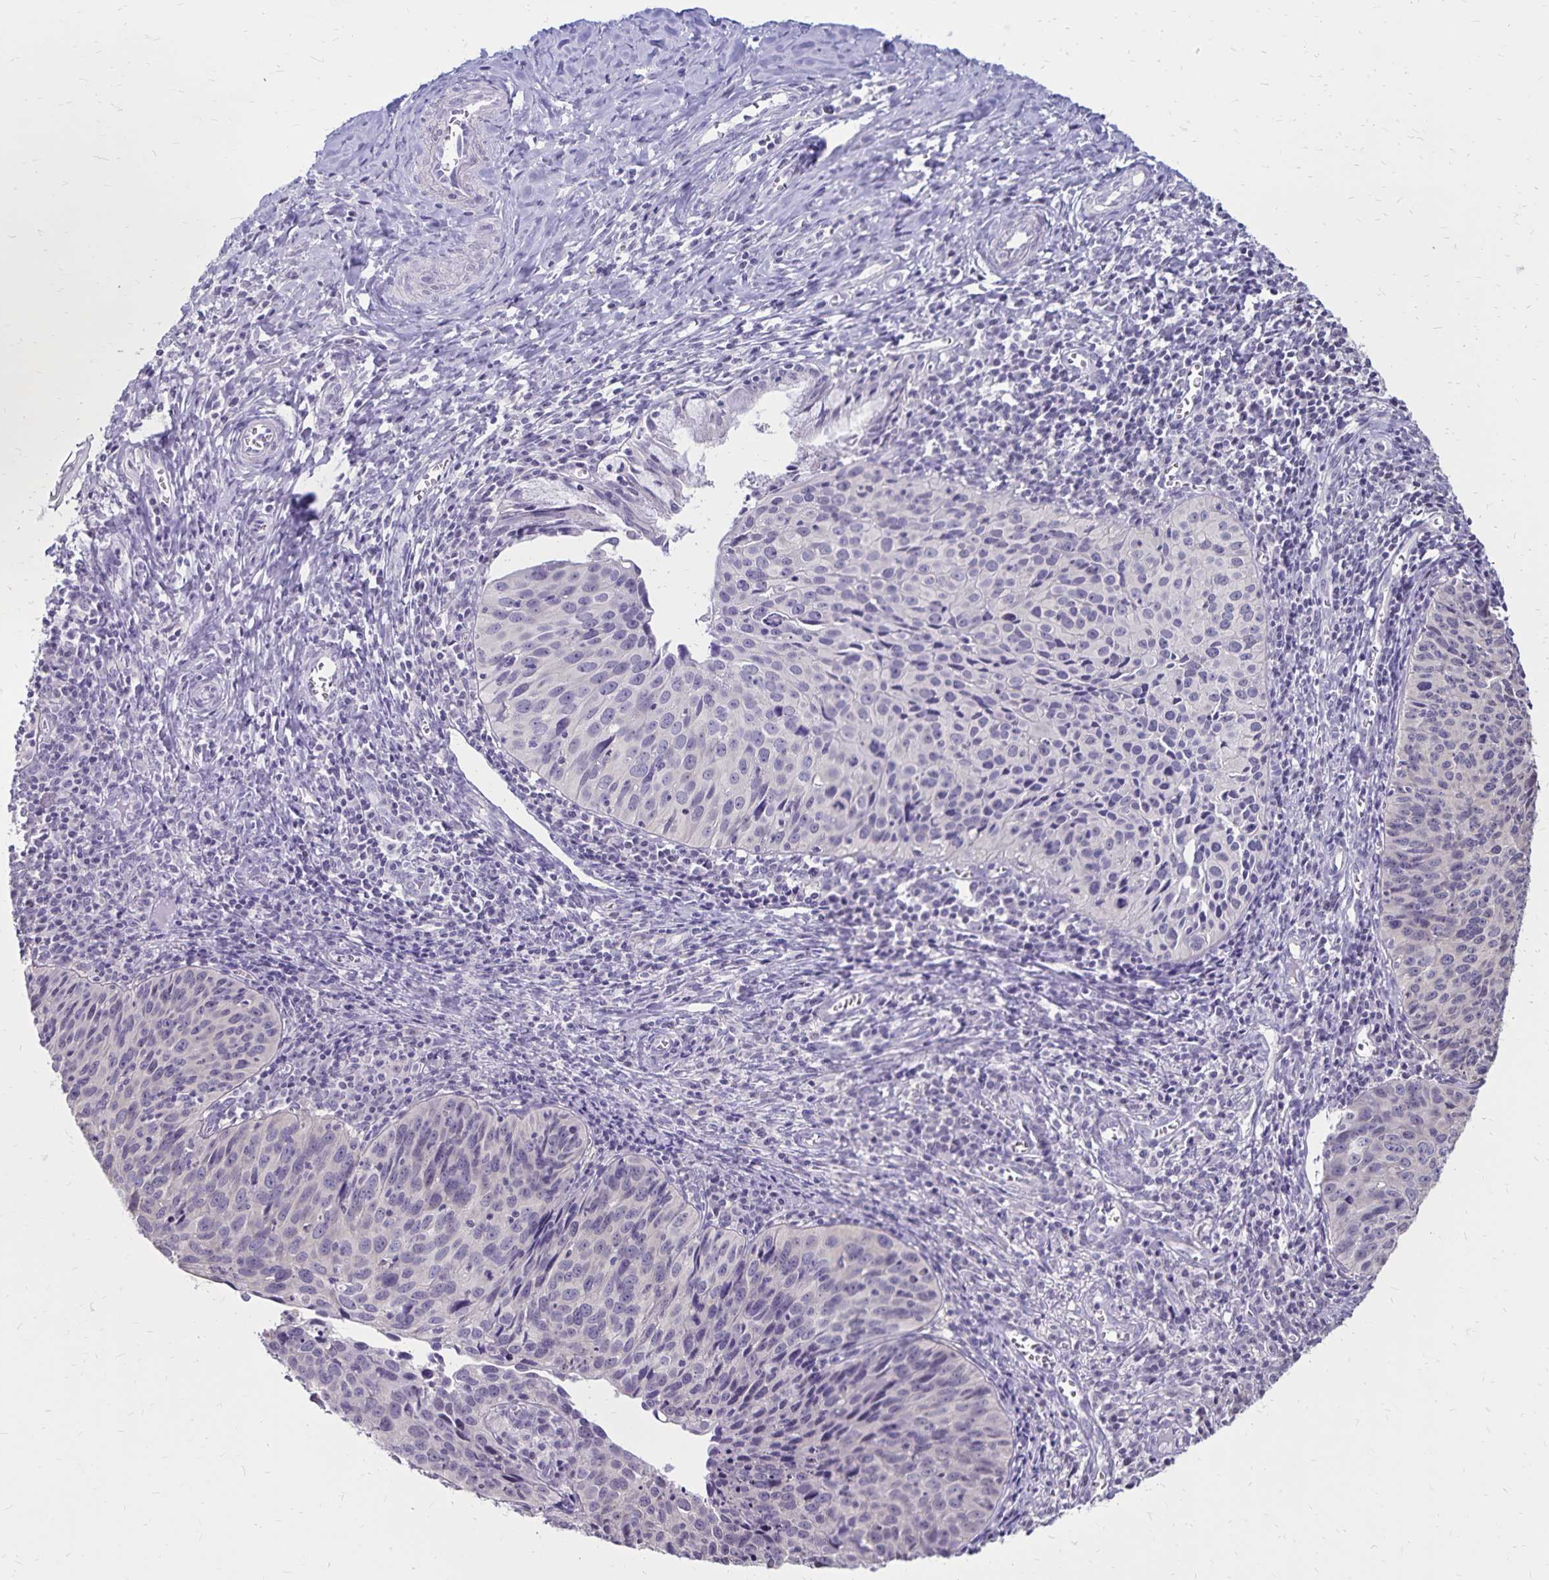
{"staining": {"intensity": "negative", "quantity": "none", "location": "none"}, "tissue": "cervical cancer", "cell_type": "Tumor cells", "image_type": "cancer", "snomed": [{"axis": "morphology", "description": "Squamous cell carcinoma, NOS"}, {"axis": "topography", "description": "Cervix"}], "caption": "DAB (3,3'-diaminobenzidine) immunohistochemical staining of cervical cancer (squamous cell carcinoma) shows no significant expression in tumor cells.", "gene": "SH3GL3", "patient": {"sex": "female", "age": 31}}